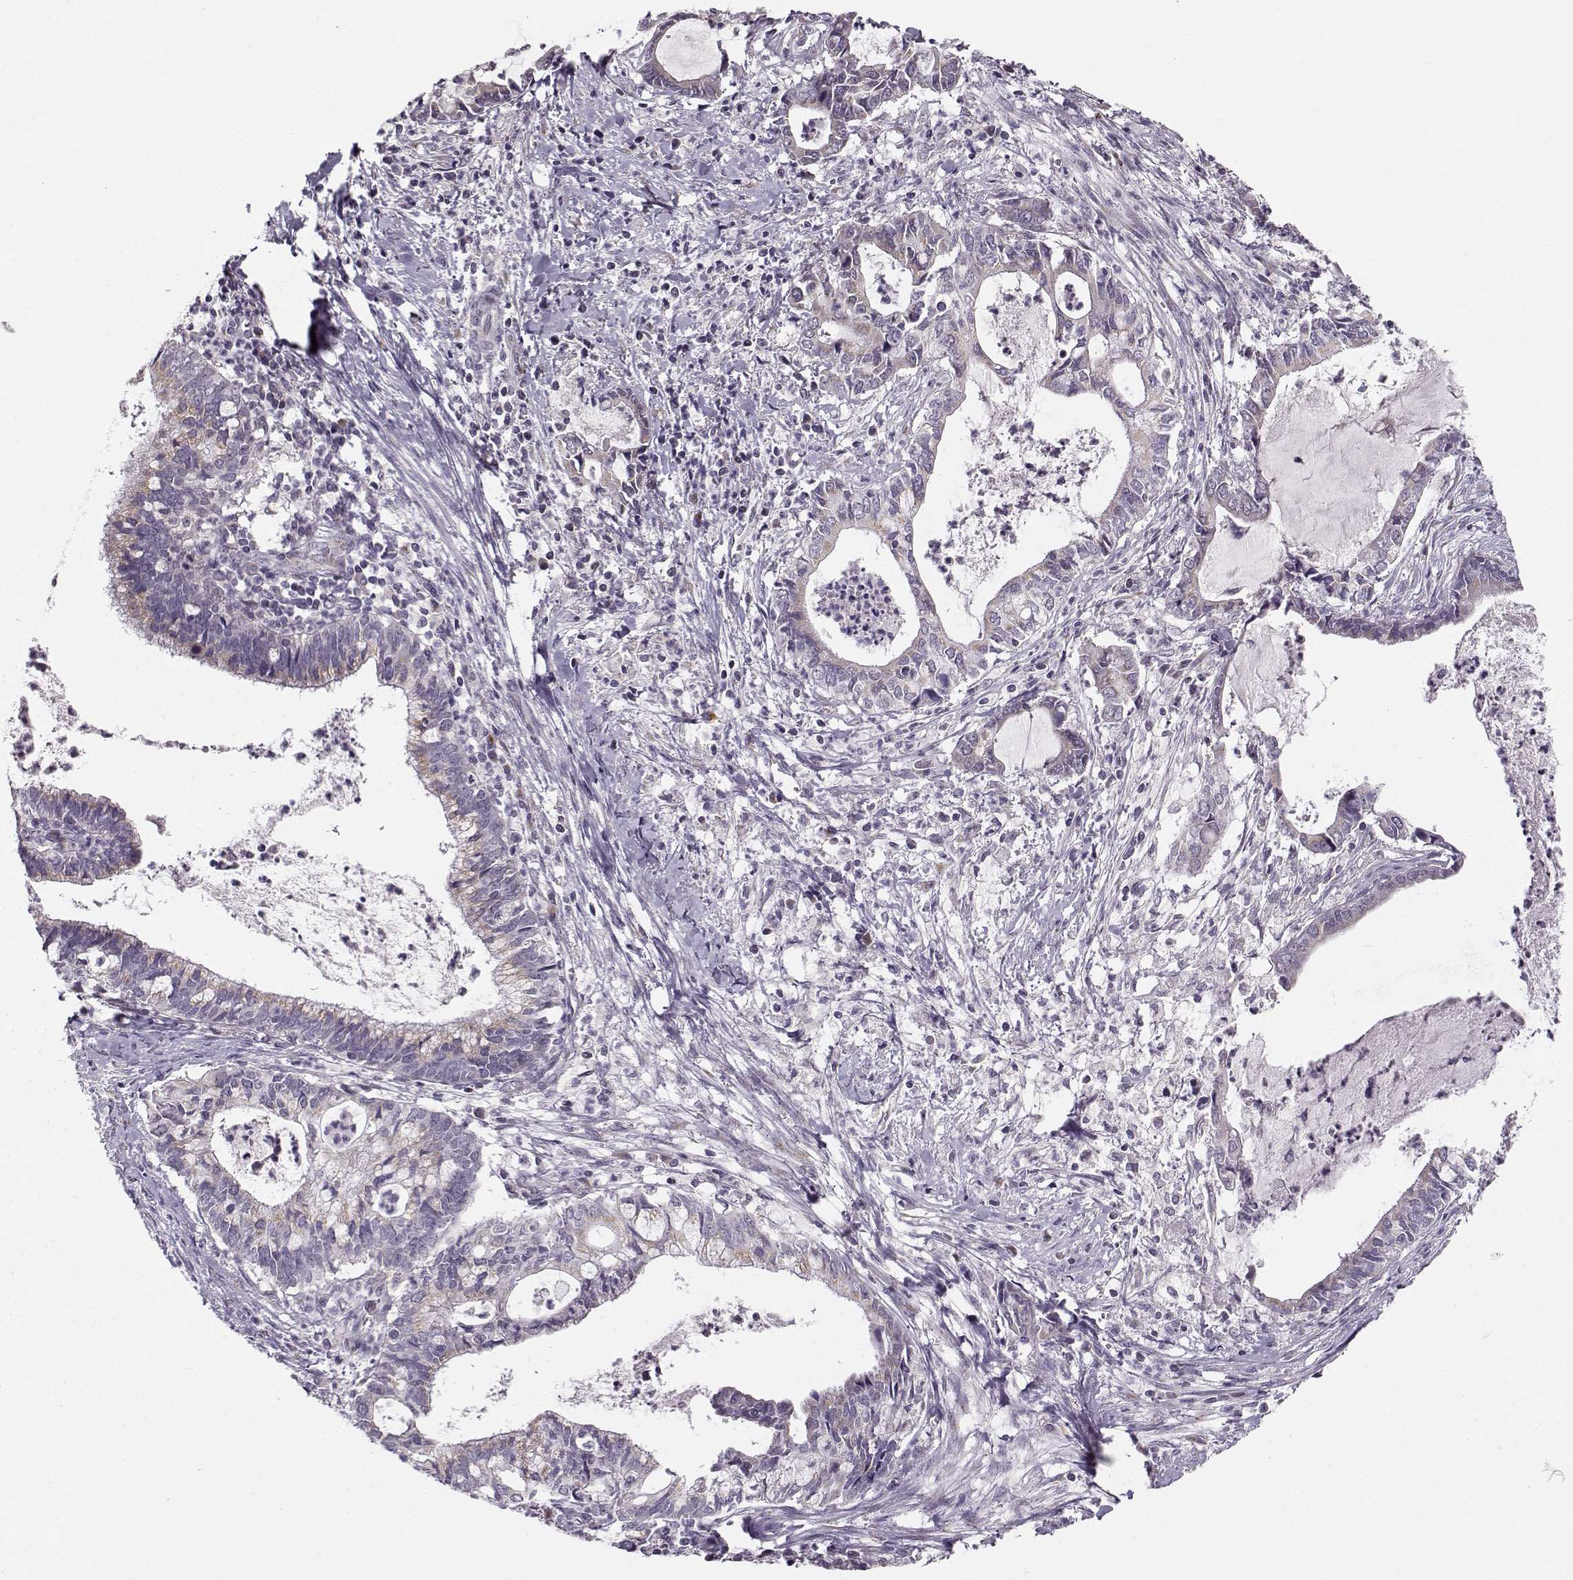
{"staining": {"intensity": "weak", "quantity": "25%-75%", "location": "cytoplasmic/membranous"}, "tissue": "cervical cancer", "cell_type": "Tumor cells", "image_type": "cancer", "snomed": [{"axis": "morphology", "description": "Adenocarcinoma, NOS"}, {"axis": "topography", "description": "Cervix"}], "caption": "Cervical cancer stained with immunohistochemistry displays weak cytoplasmic/membranous staining in about 25%-75% of tumor cells. (Stains: DAB (3,3'-diaminobenzidine) in brown, nuclei in blue, Microscopy: brightfield microscopy at high magnification).", "gene": "SLC4A5", "patient": {"sex": "female", "age": 42}}